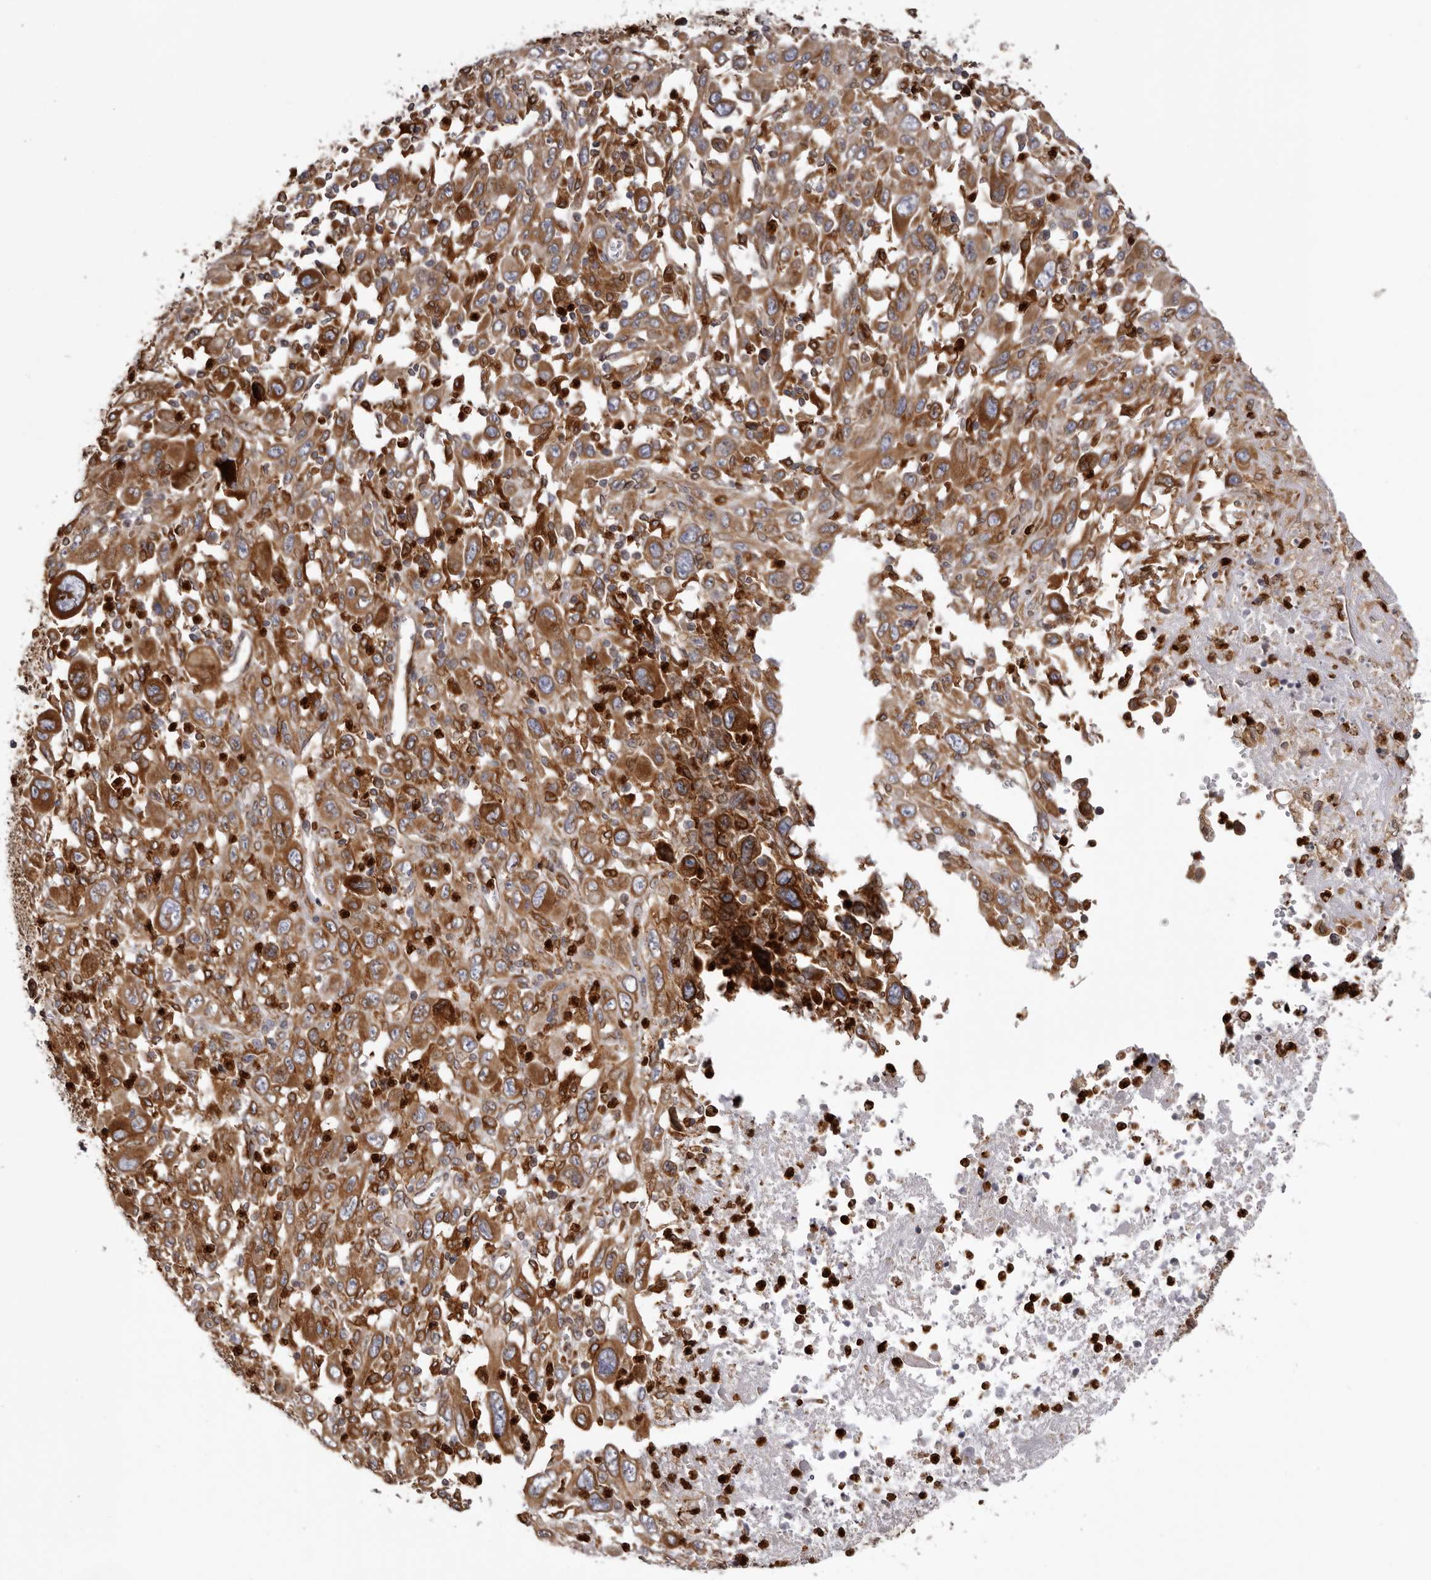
{"staining": {"intensity": "moderate", "quantity": ">75%", "location": "cytoplasmic/membranous"}, "tissue": "melanoma", "cell_type": "Tumor cells", "image_type": "cancer", "snomed": [{"axis": "morphology", "description": "Malignant melanoma, Metastatic site"}, {"axis": "topography", "description": "Skin"}], "caption": "The histopathology image reveals a brown stain indicating the presence of a protein in the cytoplasmic/membranous of tumor cells in malignant melanoma (metastatic site). (DAB (3,3'-diaminobenzidine) = brown stain, brightfield microscopy at high magnification).", "gene": "C4orf3", "patient": {"sex": "female", "age": 56}}